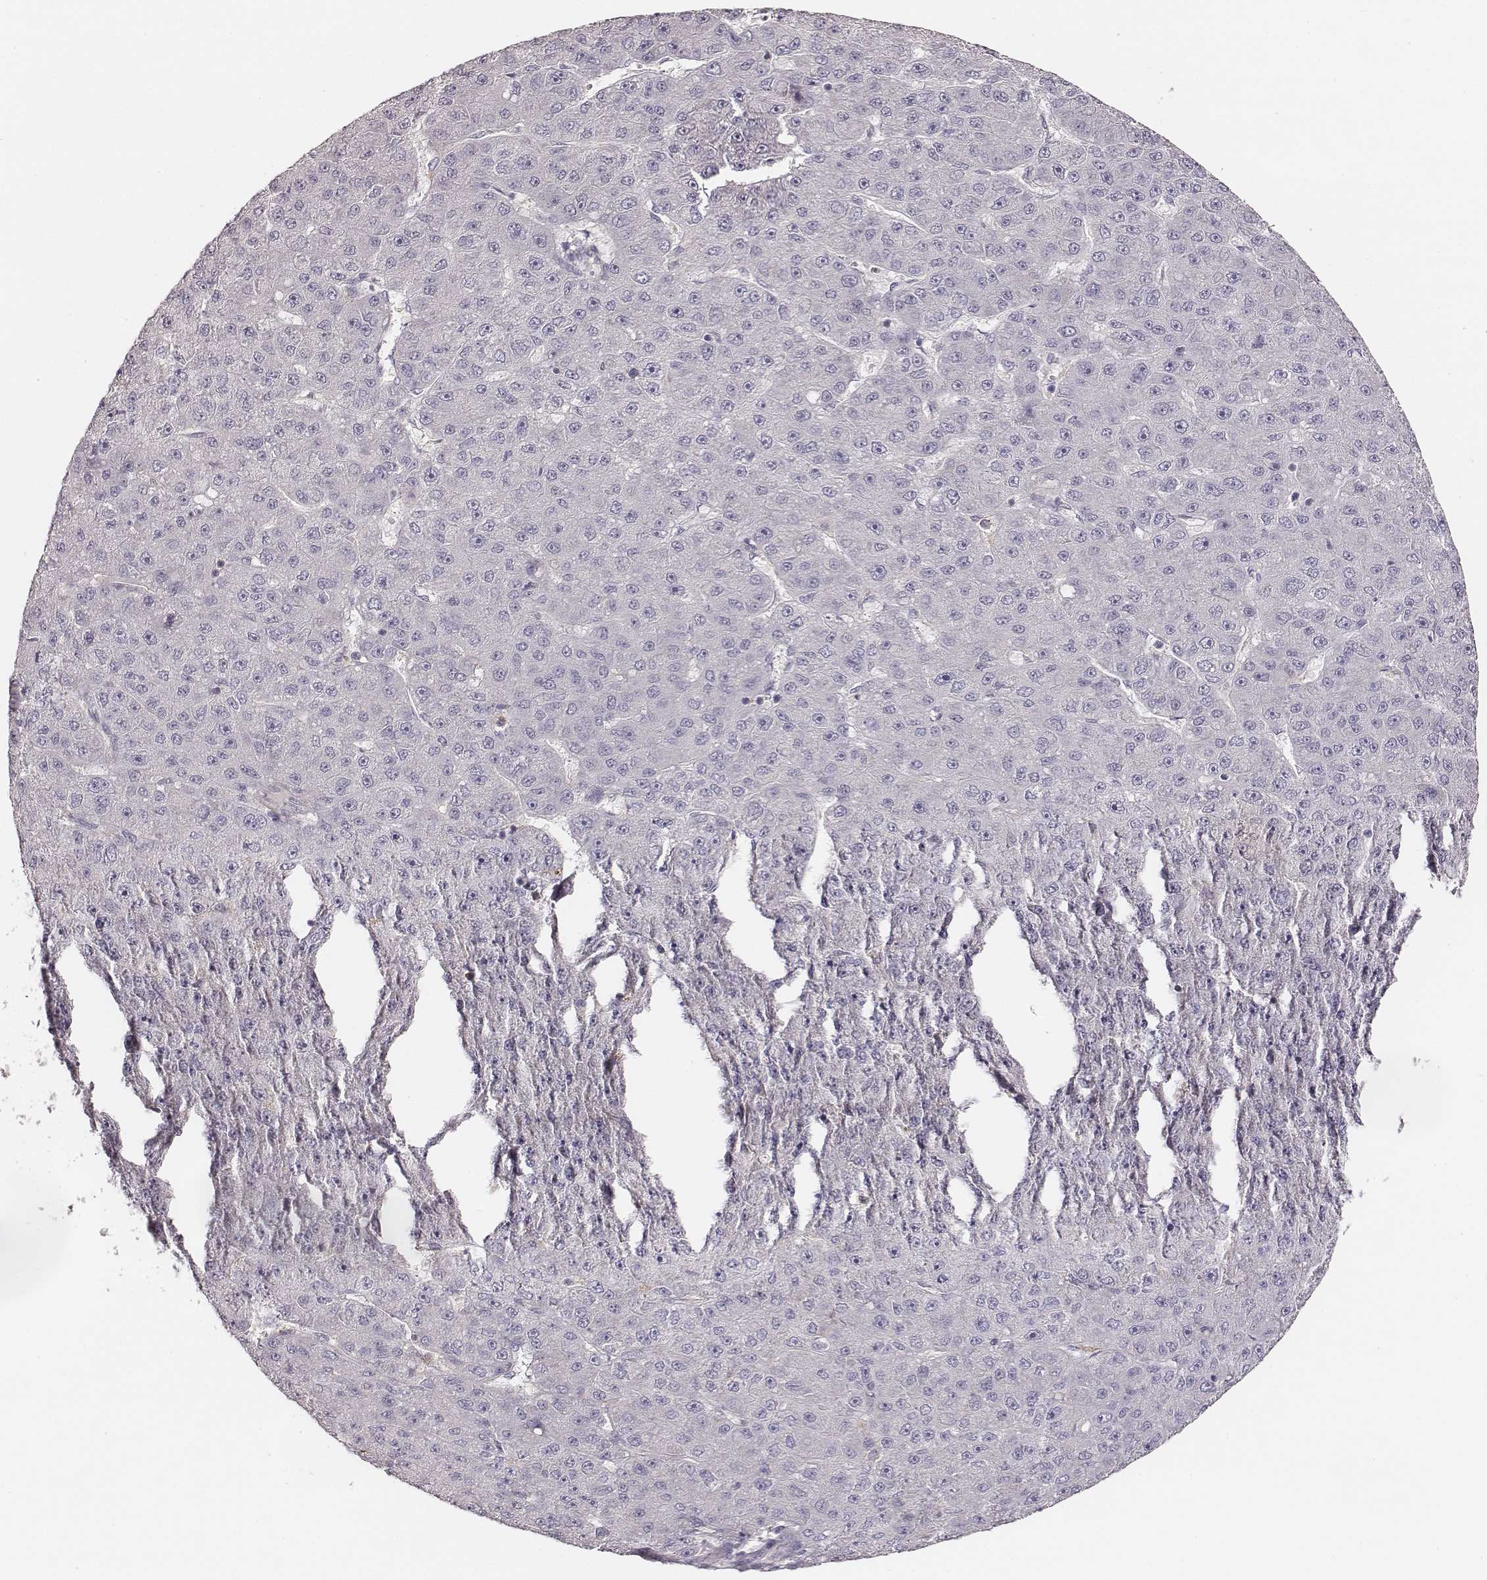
{"staining": {"intensity": "negative", "quantity": "none", "location": "none"}, "tissue": "liver cancer", "cell_type": "Tumor cells", "image_type": "cancer", "snomed": [{"axis": "morphology", "description": "Carcinoma, Hepatocellular, NOS"}, {"axis": "topography", "description": "Liver"}], "caption": "This is an immunohistochemistry (IHC) image of human liver cancer (hepatocellular carcinoma). There is no staining in tumor cells.", "gene": "ZYX", "patient": {"sex": "male", "age": 67}}